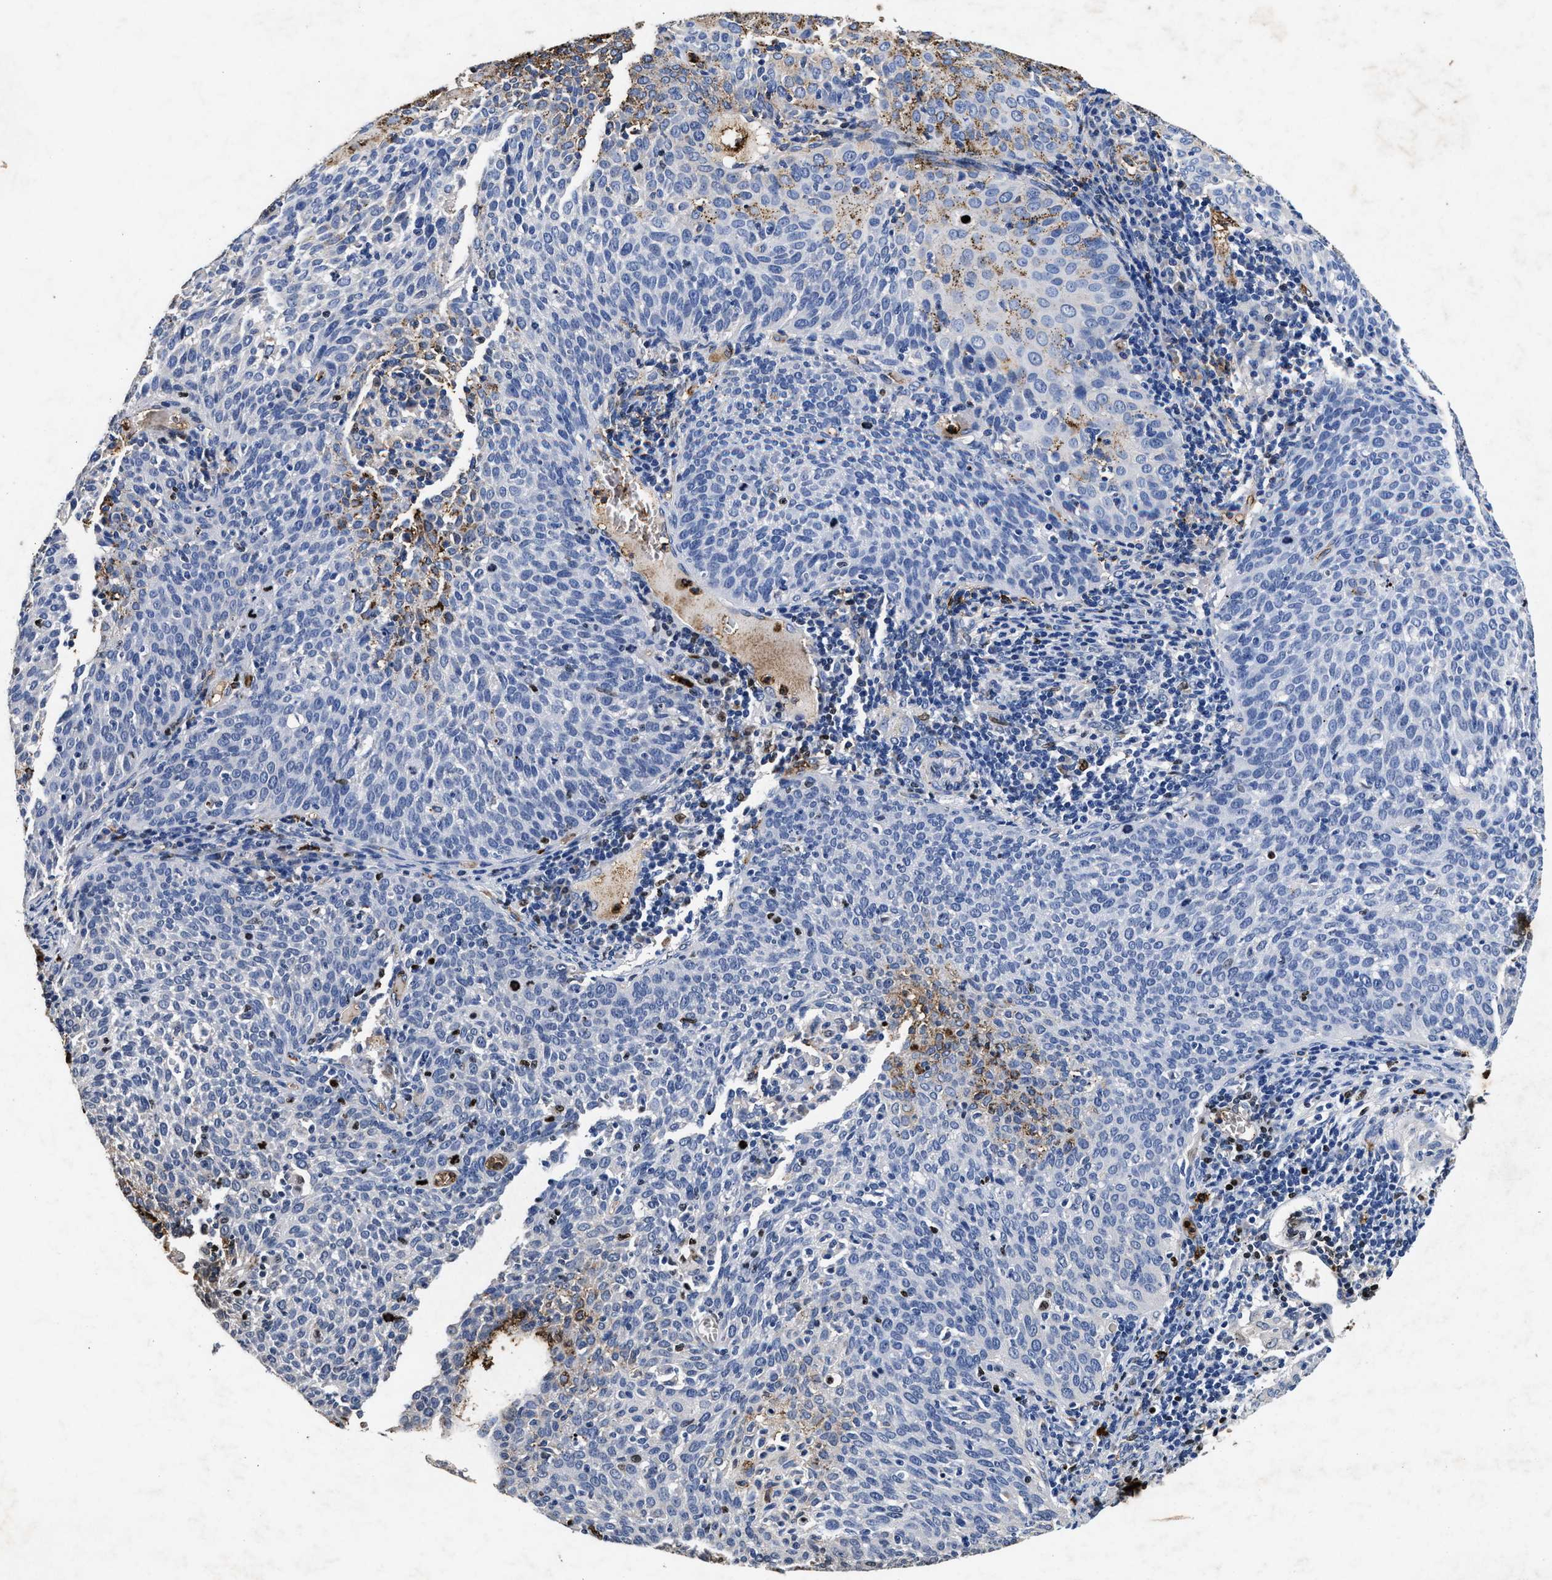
{"staining": {"intensity": "negative", "quantity": "none", "location": "none"}, "tissue": "cervical cancer", "cell_type": "Tumor cells", "image_type": "cancer", "snomed": [{"axis": "morphology", "description": "Squamous cell carcinoma, NOS"}, {"axis": "topography", "description": "Cervix"}], "caption": "This histopathology image is of cervical cancer (squamous cell carcinoma) stained with immunohistochemistry (IHC) to label a protein in brown with the nuclei are counter-stained blue. There is no positivity in tumor cells.", "gene": "LTB4R2", "patient": {"sex": "female", "age": 38}}